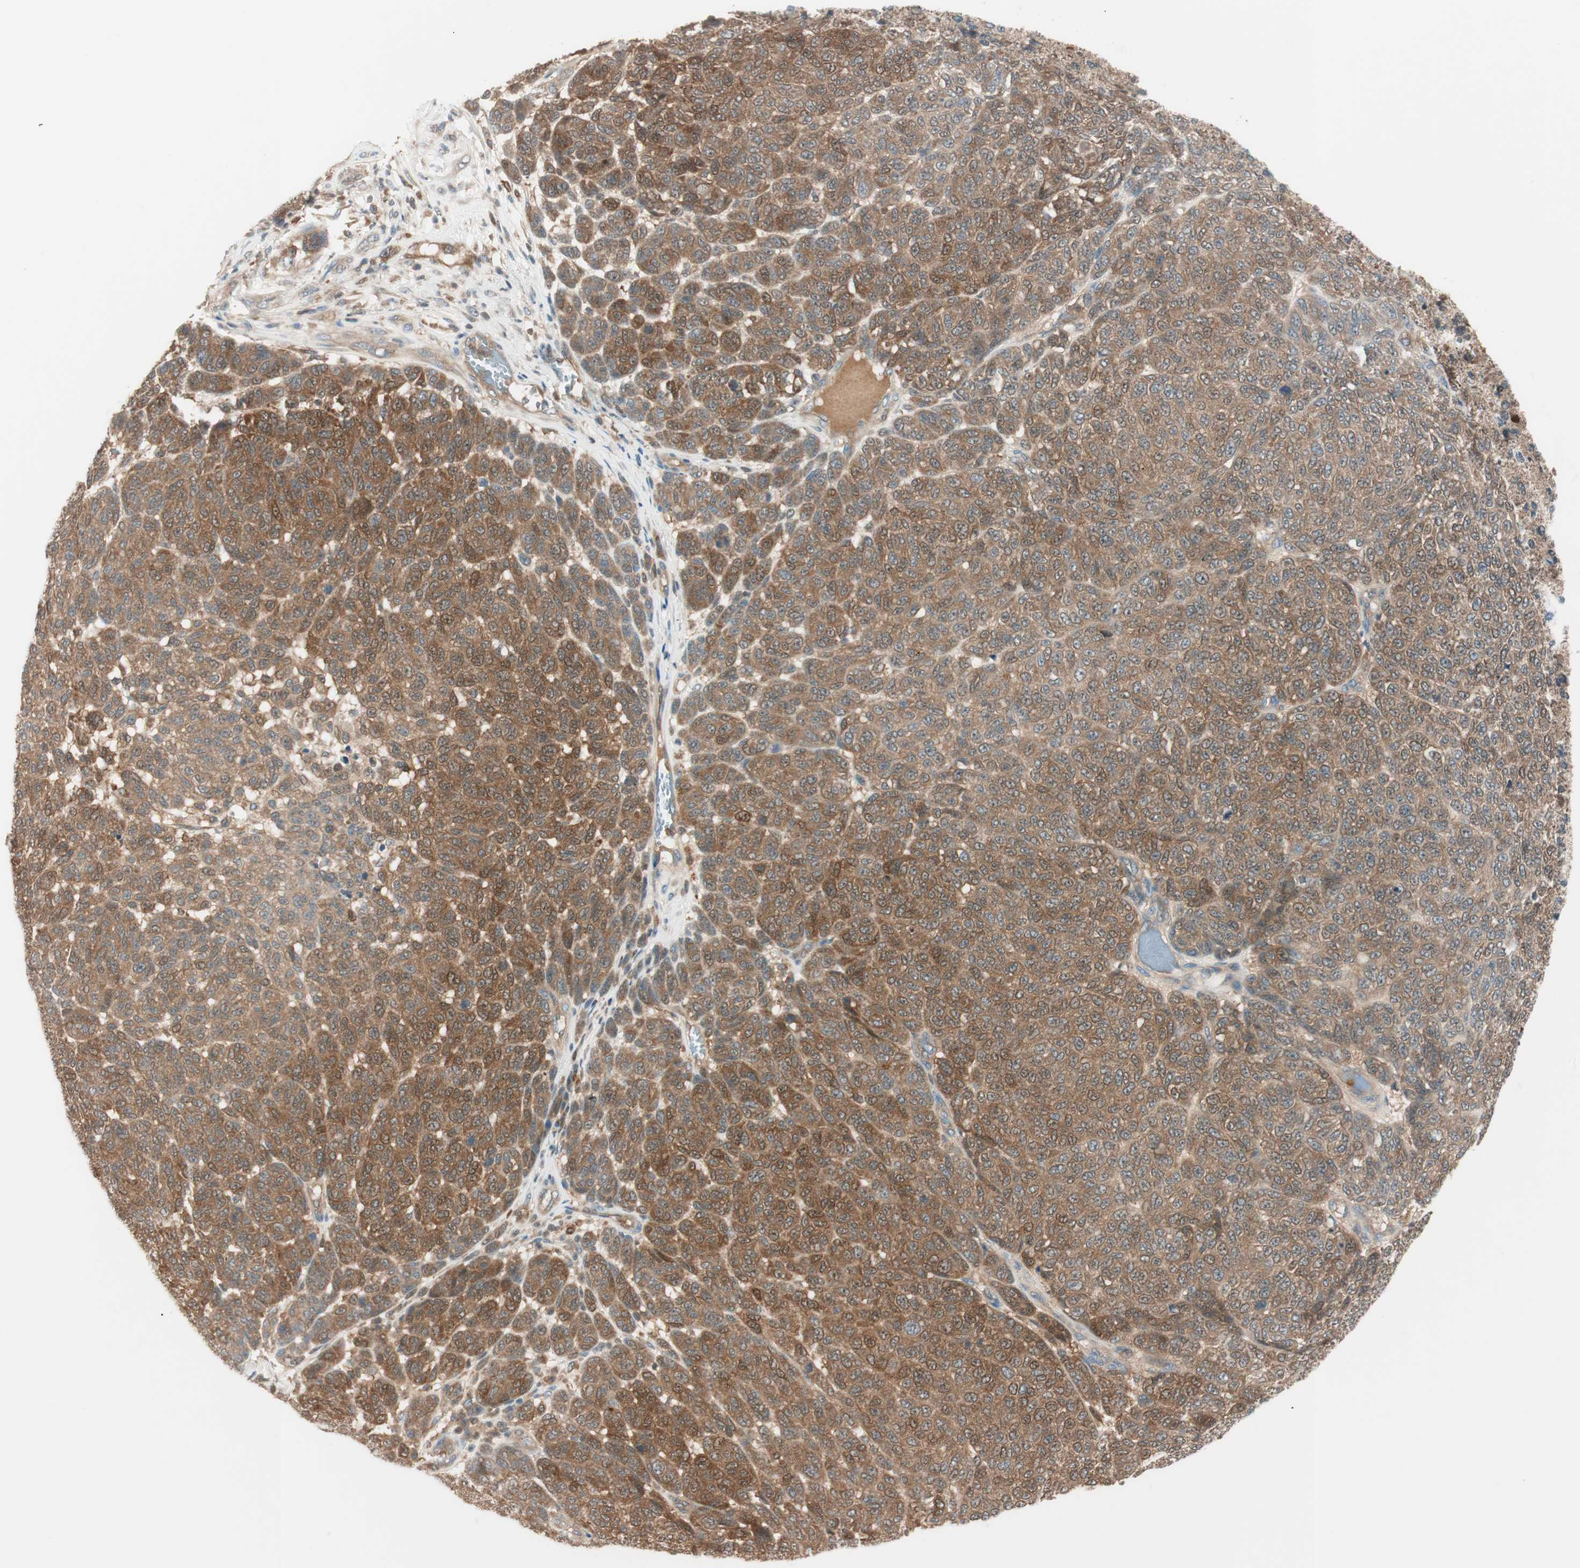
{"staining": {"intensity": "strong", "quantity": ">75%", "location": "cytoplasmic/membranous"}, "tissue": "melanoma", "cell_type": "Tumor cells", "image_type": "cancer", "snomed": [{"axis": "morphology", "description": "Malignant melanoma, NOS"}, {"axis": "topography", "description": "Skin"}], "caption": "IHC staining of malignant melanoma, which shows high levels of strong cytoplasmic/membranous expression in approximately >75% of tumor cells indicating strong cytoplasmic/membranous protein staining. The staining was performed using DAB (3,3'-diaminobenzidine) (brown) for protein detection and nuclei were counterstained in hematoxylin (blue).", "gene": "GALT", "patient": {"sex": "male", "age": 59}}